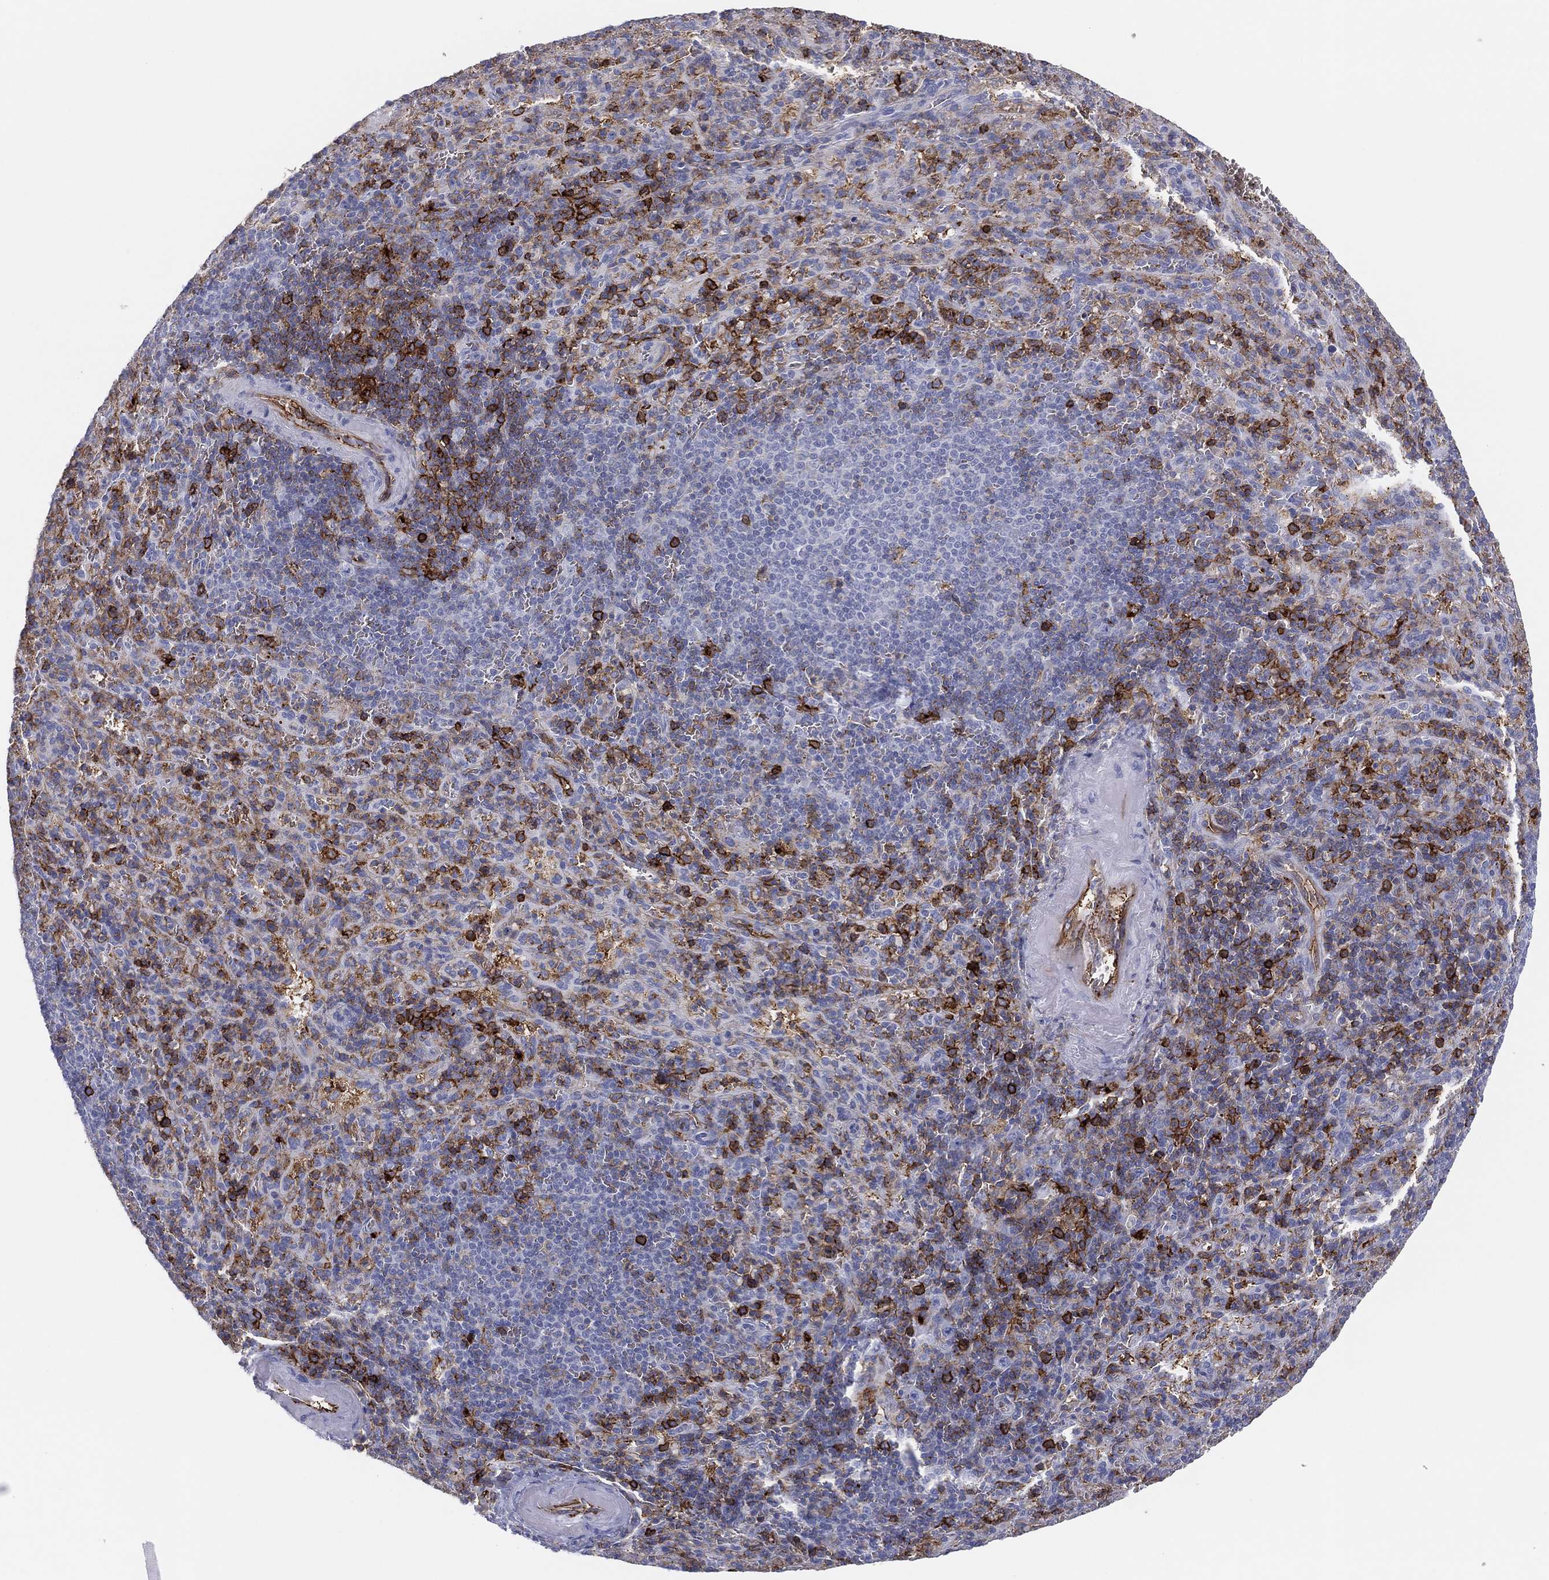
{"staining": {"intensity": "strong", "quantity": "<25%", "location": "cytoplasmic/membranous"}, "tissue": "spleen", "cell_type": "Cells in red pulp", "image_type": "normal", "snomed": [{"axis": "morphology", "description": "Normal tissue, NOS"}, {"axis": "topography", "description": "Spleen"}], "caption": "DAB (3,3'-diaminobenzidine) immunohistochemical staining of unremarkable spleen exhibits strong cytoplasmic/membranous protein positivity in about <25% of cells in red pulp.", "gene": "SELPLG", "patient": {"sex": "male", "age": 57}}